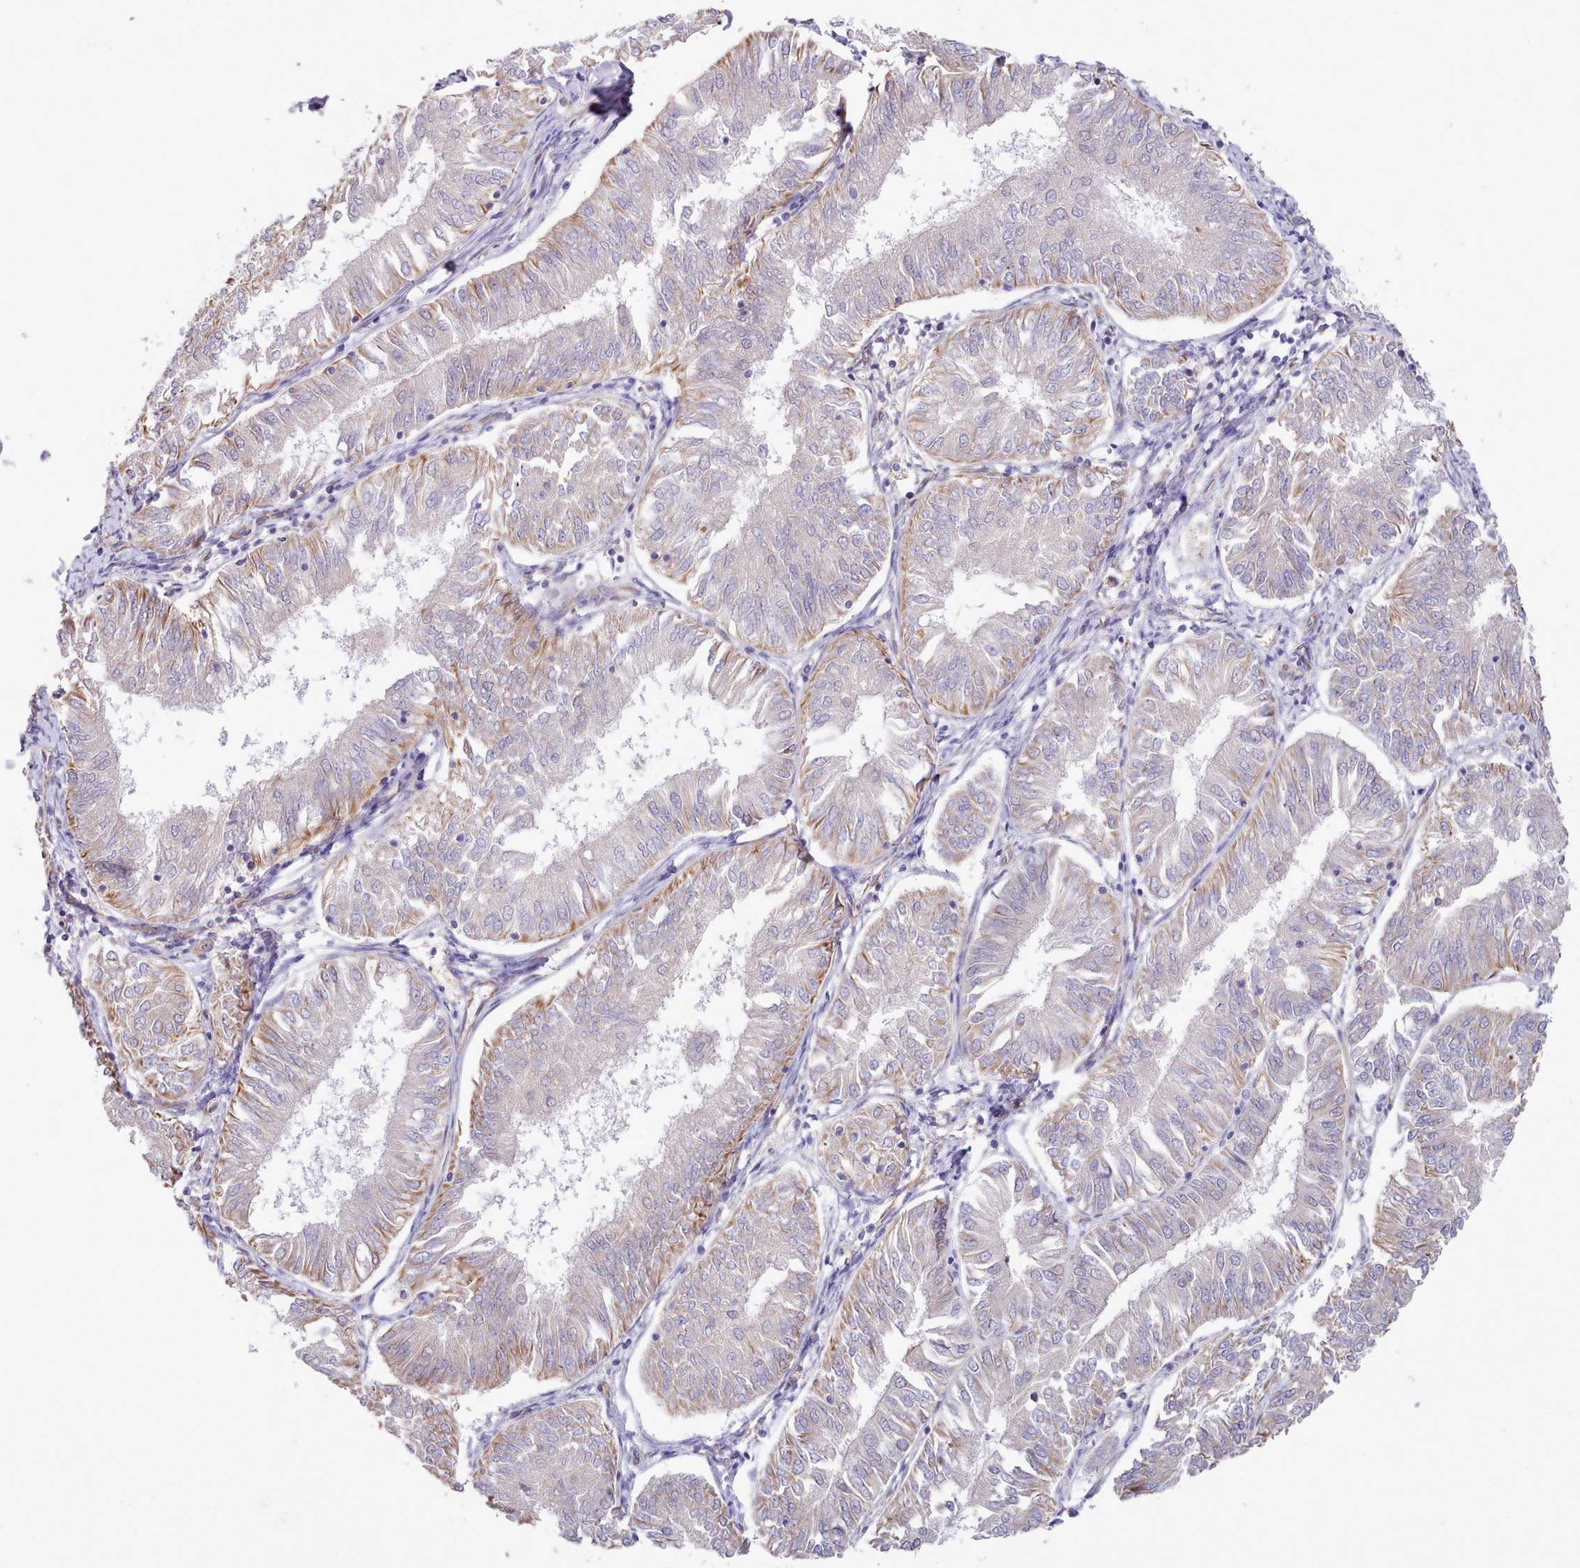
{"staining": {"intensity": "moderate", "quantity": "<25%", "location": "cytoplasmic/membranous"}, "tissue": "endometrial cancer", "cell_type": "Tumor cells", "image_type": "cancer", "snomed": [{"axis": "morphology", "description": "Adenocarcinoma, NOS"}, {"axis": "topography", "description": "Endometrium"}], "caption": "High-power microscopy captured an immunohistochemistry micrograph of endometrial adenocarcinoma, revealing moderate cytoplasmic/membranous staining in about <25% of tumor cells.", "gene": "ZC3H13", "patient": {"sex": "female", "age": 58}}